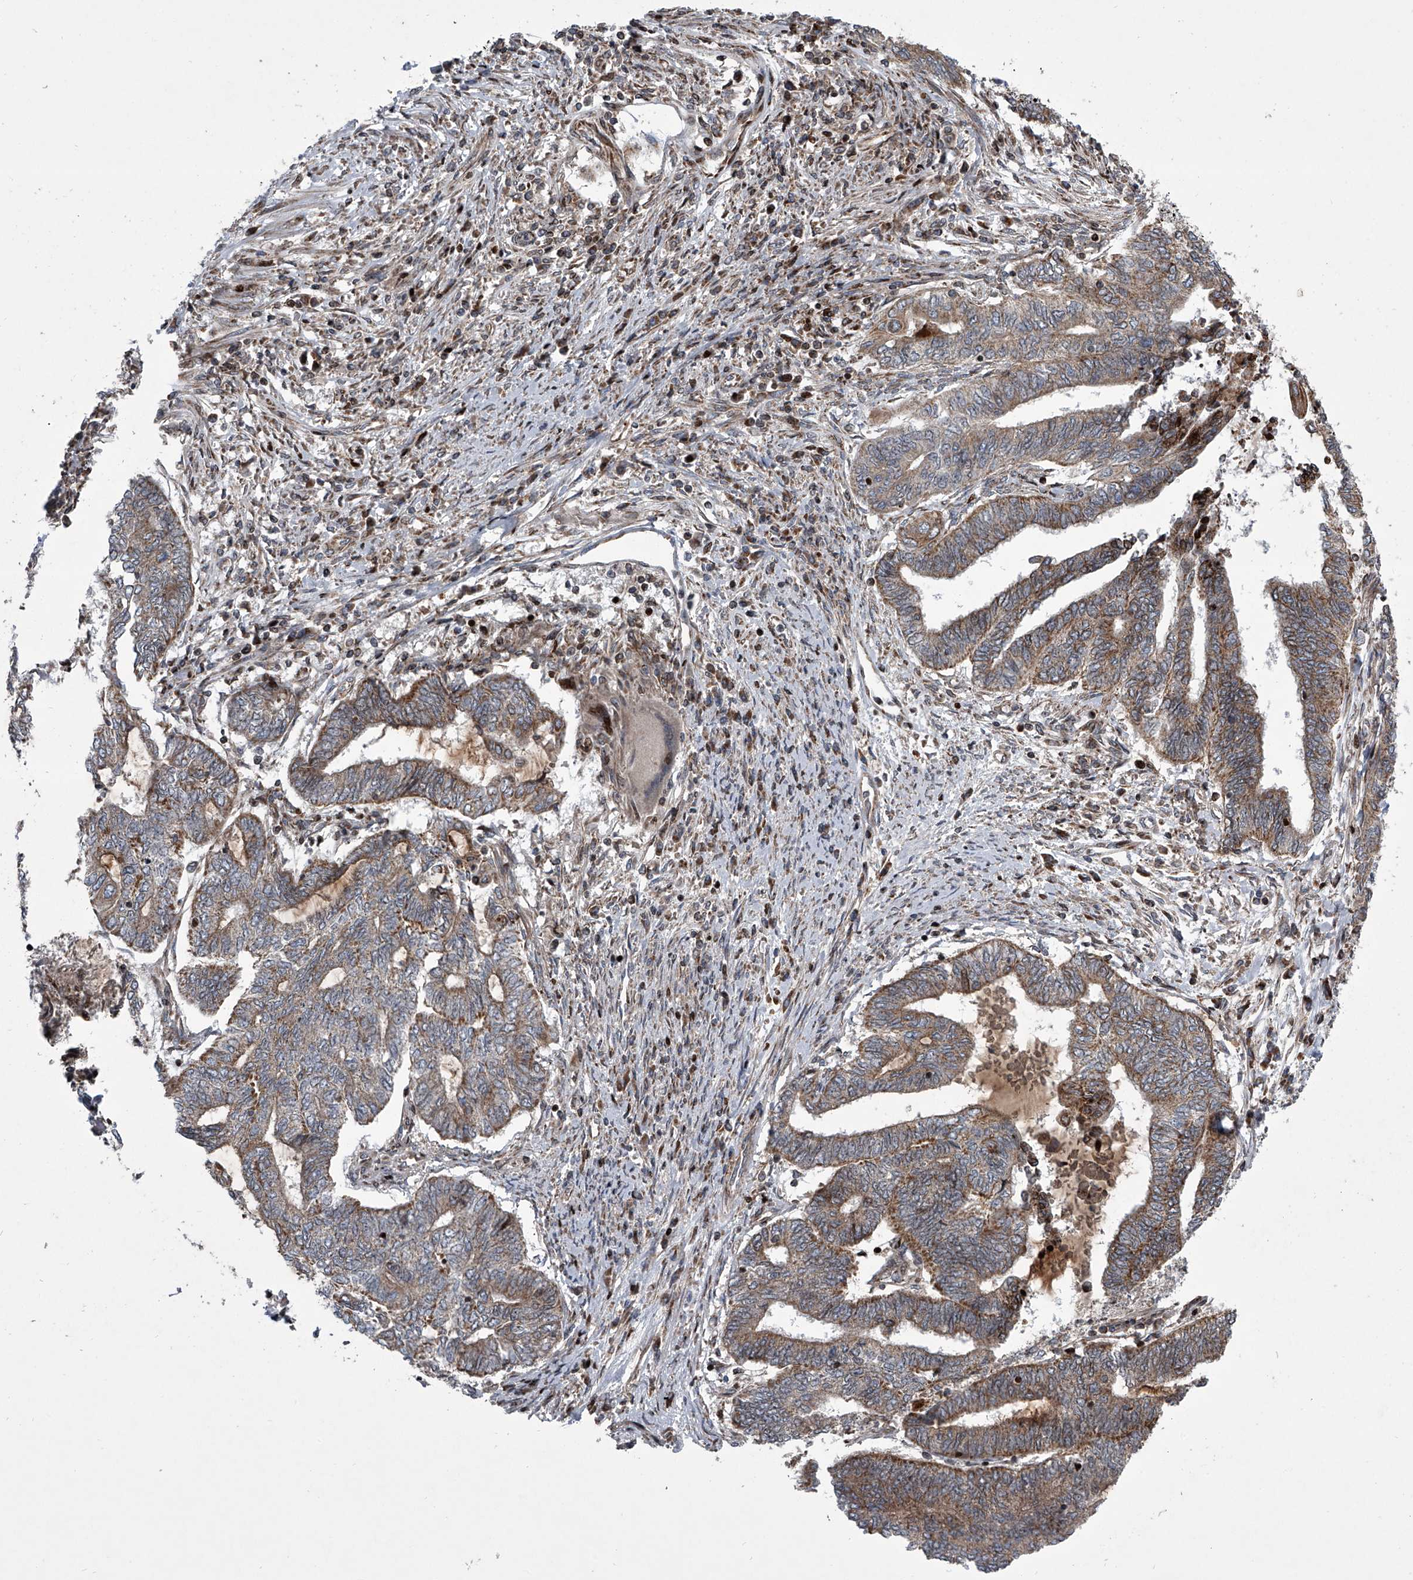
{"staining": {"intensity": "moderate", "quantity": ">75%", "location": "cytoplasmic/membranous"}, "tissue": "endometrial cancer", "cell_type": "Tumor cells", "image_type": "cancer", "snomed": [{"axis": "morphology", "description": "Adenocarcinoma, NOS"}, {"axis": "topography", "description": "Uterus"}, {"axis": "topography", "description": "Endometrium"}], "caption": "Protein staining reveals moderate cytoplasmic/membranous positivity in about >75% of tumor cells in endometrial cancer. The staining is performed using DAB (3,3'-diaminobenzidine) brown chromogen to label protein expression. The nuclei are counter-stained blue using hematoxylin.", "gene": "STRADA", "patient": {"sex": "female", "age": 70}}